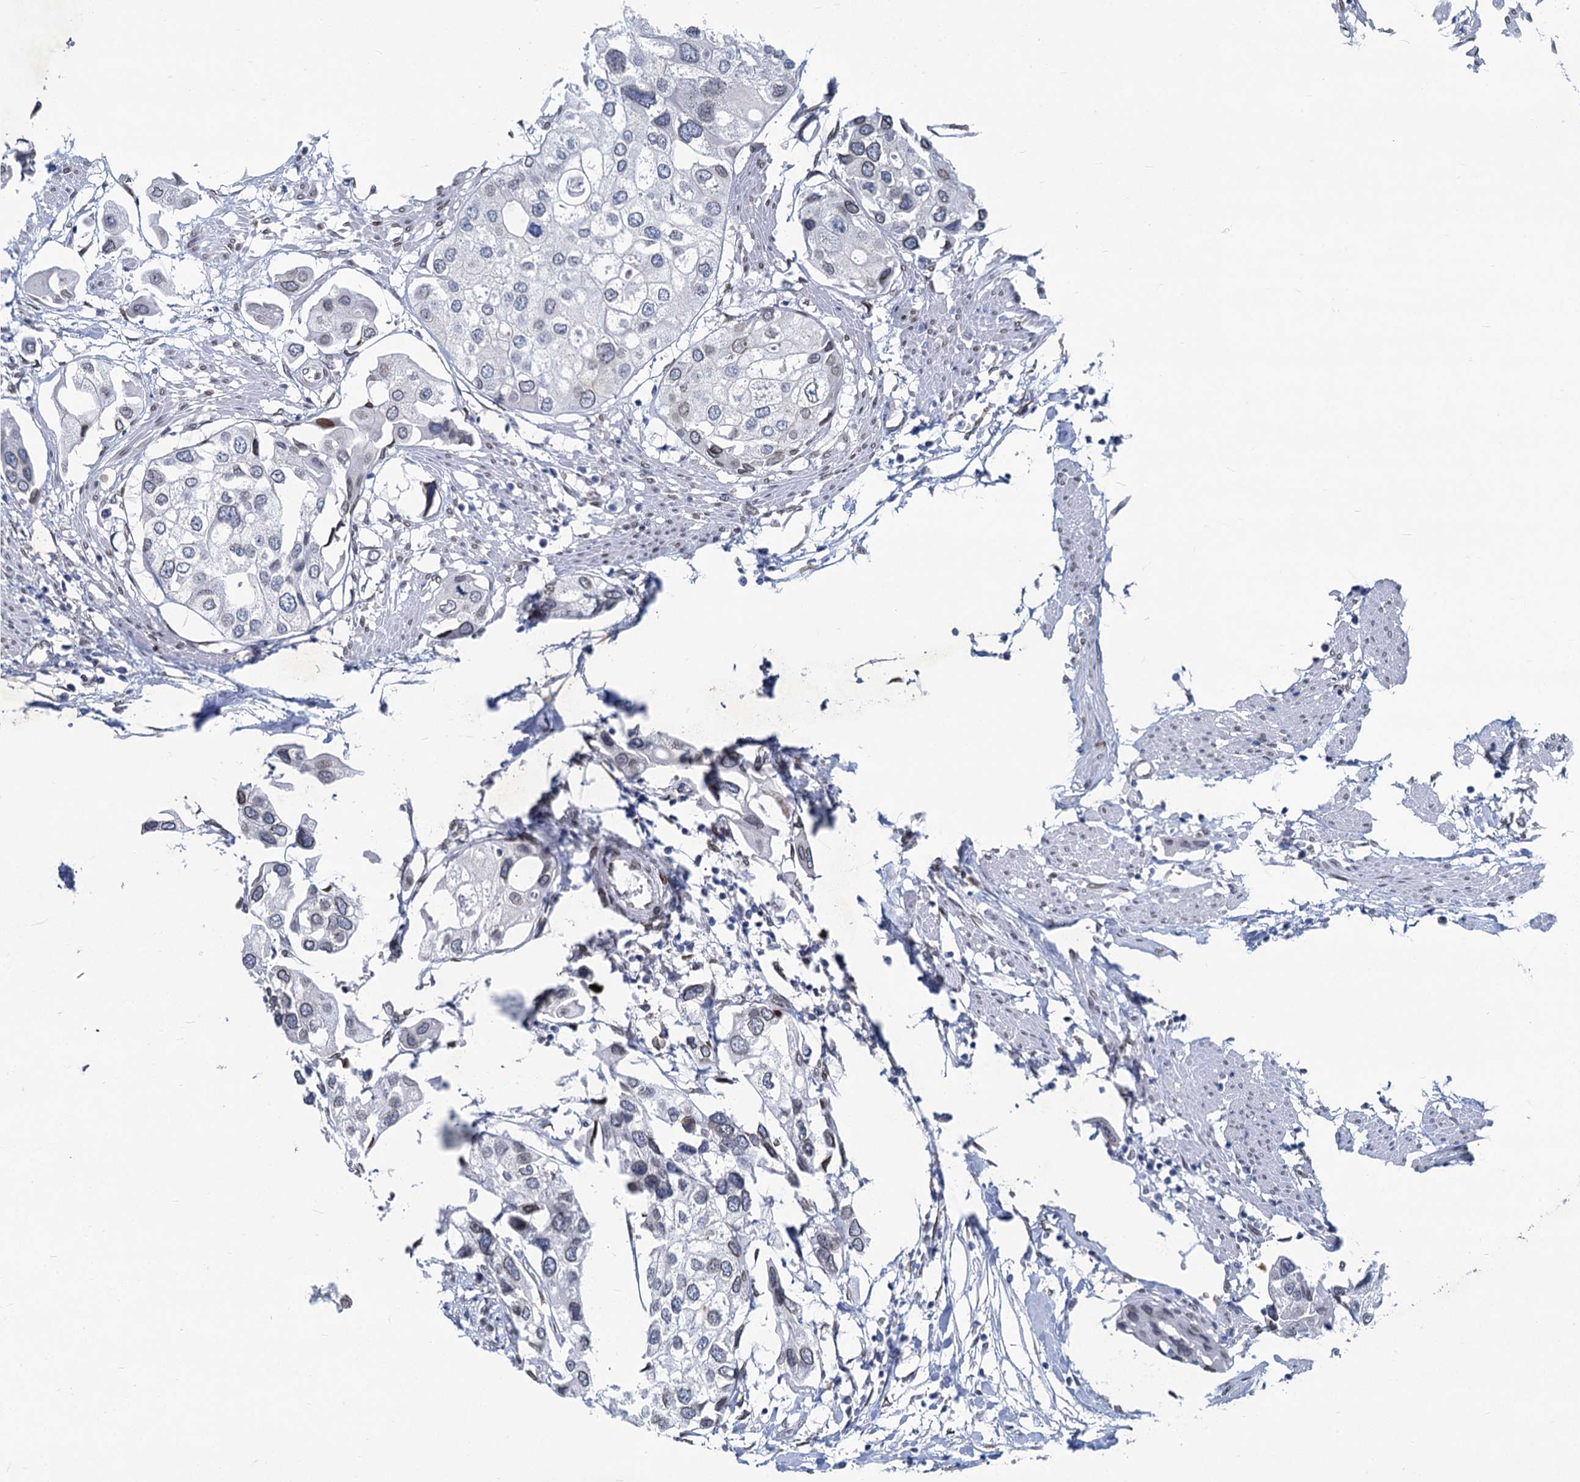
{"staining": {"intensity": "negative", "quantity": "none", "location": "none"}, "tissue": "urothelial cancer", "cell_type": "Tumor cells", "image_type": "cancer", "snomed": [{"axis": "morphology", "description": "Urothelial carcinoma, High grade"}, {"axis": "topography", "description": "Urinary bladder"}], "caption": "DAB immunohistochemical staining of human urothelial carcinoma (high-grade) exhibits no significant positivity in tumor cells.", "gene": "PRSS35", "patient": {"sex": "male", "age": 64}}